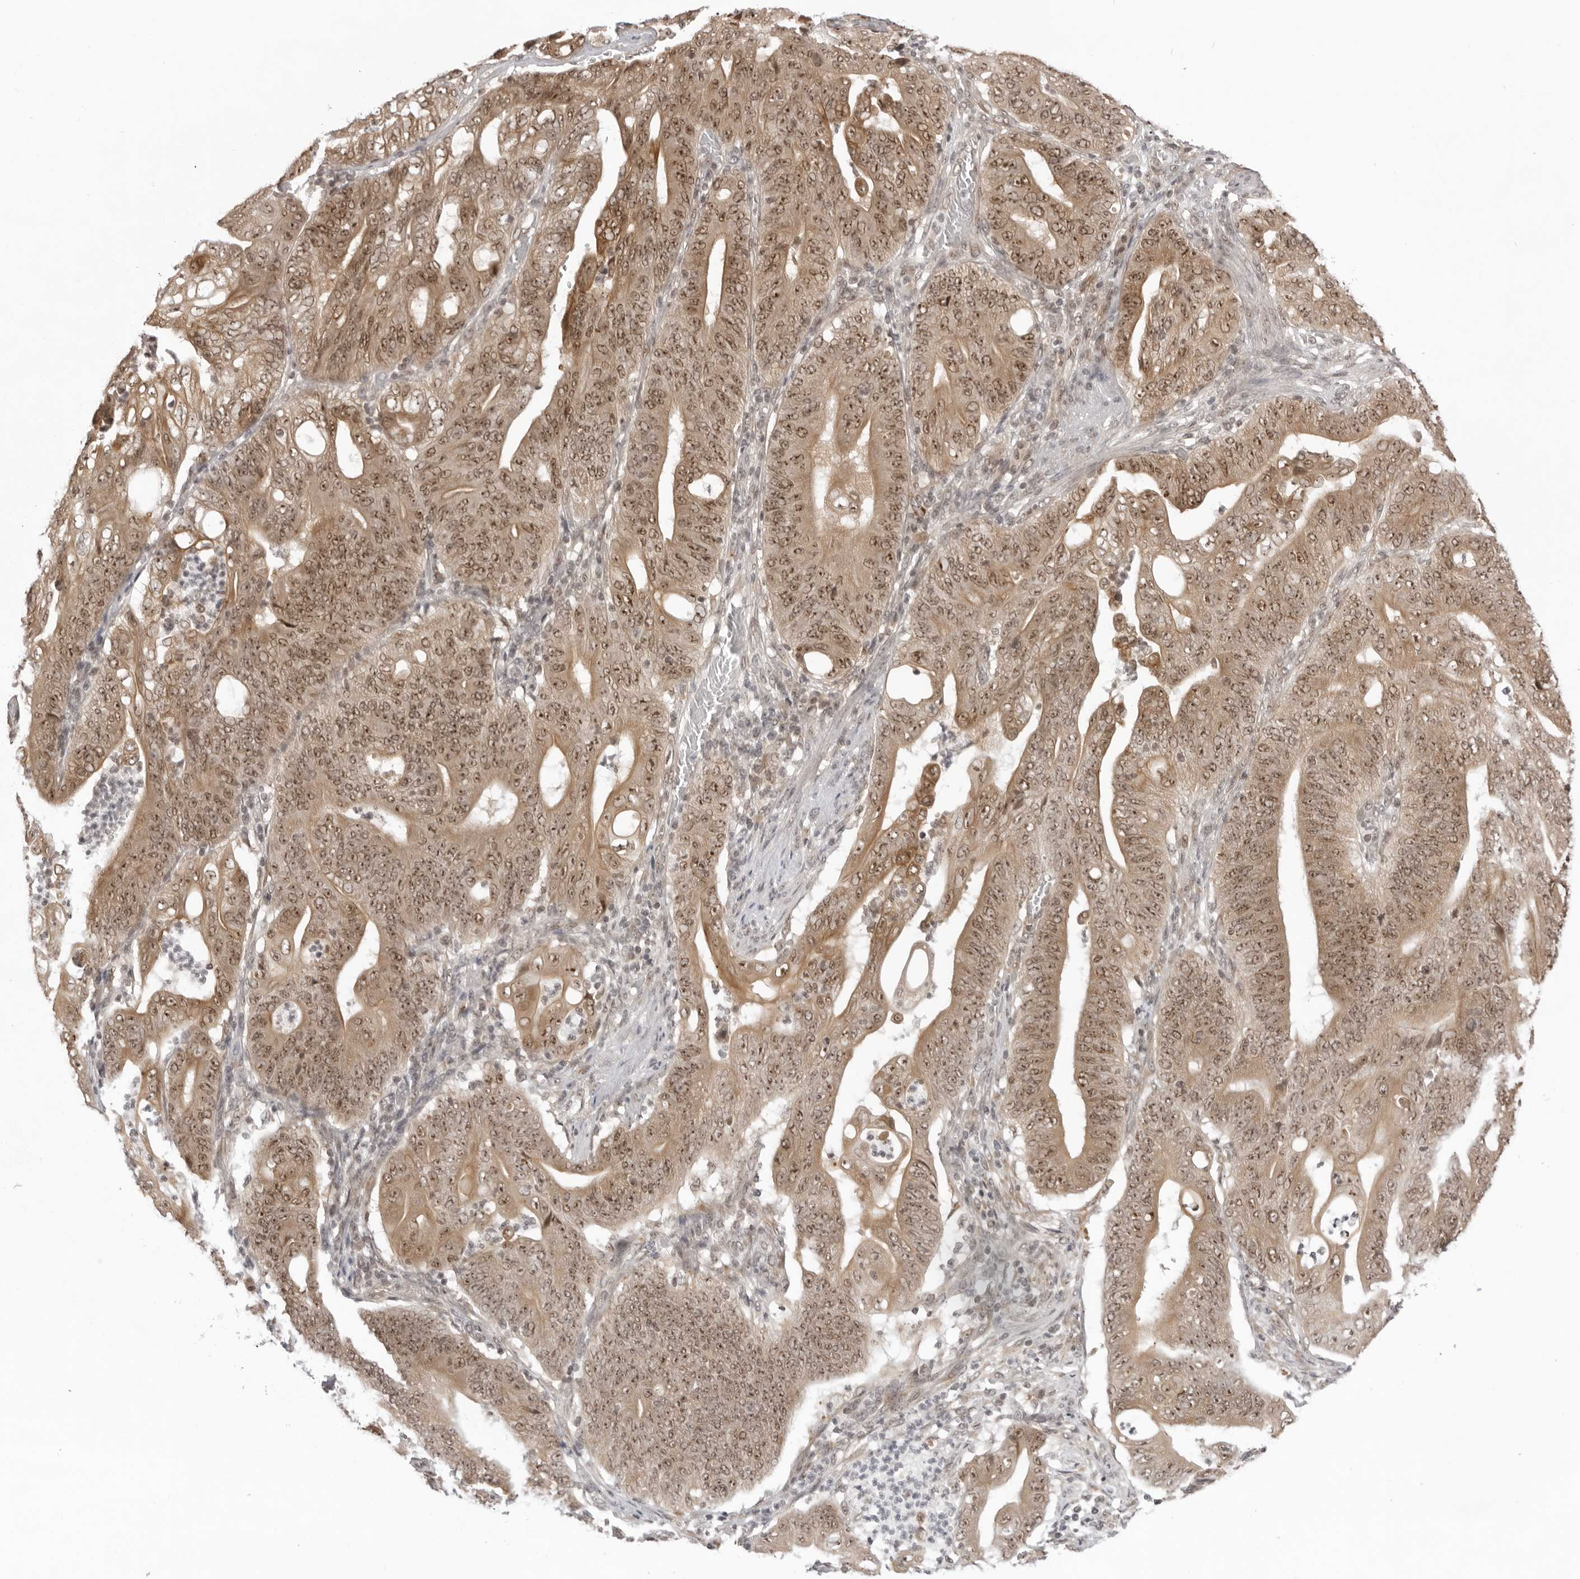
{"staining": {"intensity": "moderate", "quantity": ">75%", "location": "cytoplasmic/membranous,nuclear"}, "tissue": "stomach cancer", "cell_type": "Tumor cells", "image_type": "cancer", "snomed": [{"axis": "morphology", "description": "Adenocarcinoma, NOS"}, {"axis": "topography", "description": "Stomach"}], "caption": "Protein analysis of adenocarcinoma (stomach) tissue displays moderate cytoplasmic/membranous and nuclear positivity in approximately >75% of tumor cells.", "gene": "EXOSC10", "patient": {"sex": "female", "age": 73}}